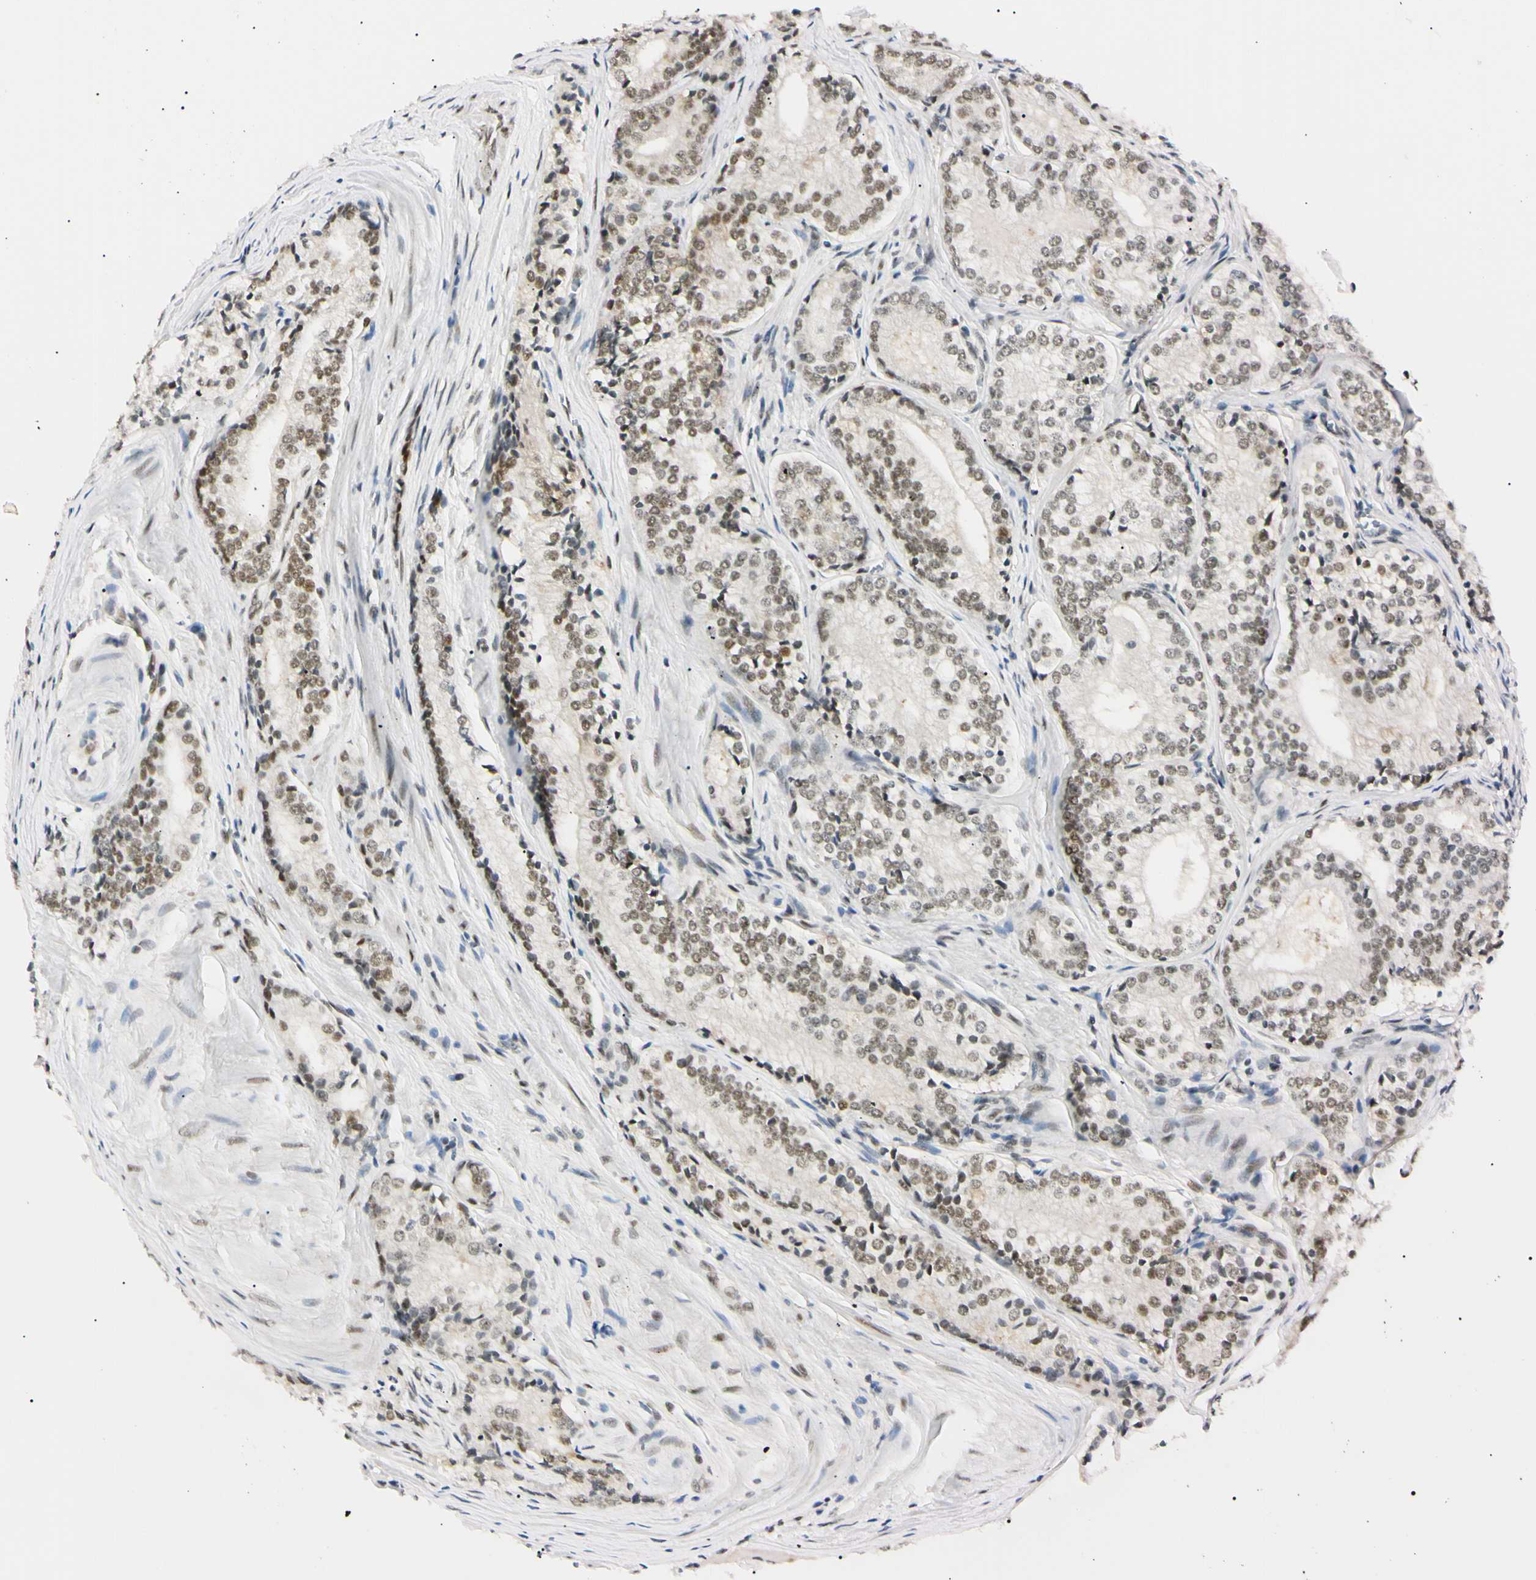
{"staining": {"intensity": "moderate", "quantity": ">75%", "location": "nuclear"}, "tissue": "prostate cancer", "cell_type": "Tumor cells", "image_type": "cancer", "snomed": [{"axis": "morphology", "description": "Adenocarcinoma, Low grade"}, {"axis": "topography", "description": "Prostate"}], "caption": "Adenocarcinoma (low-grade) (prostate) was stained to show a protein in brown. There is medium levels of moderate nuclear expression in about >75% of tumor cells.", "gene": "ZNF134", "patient": {"sex": "male", "age": 60}}